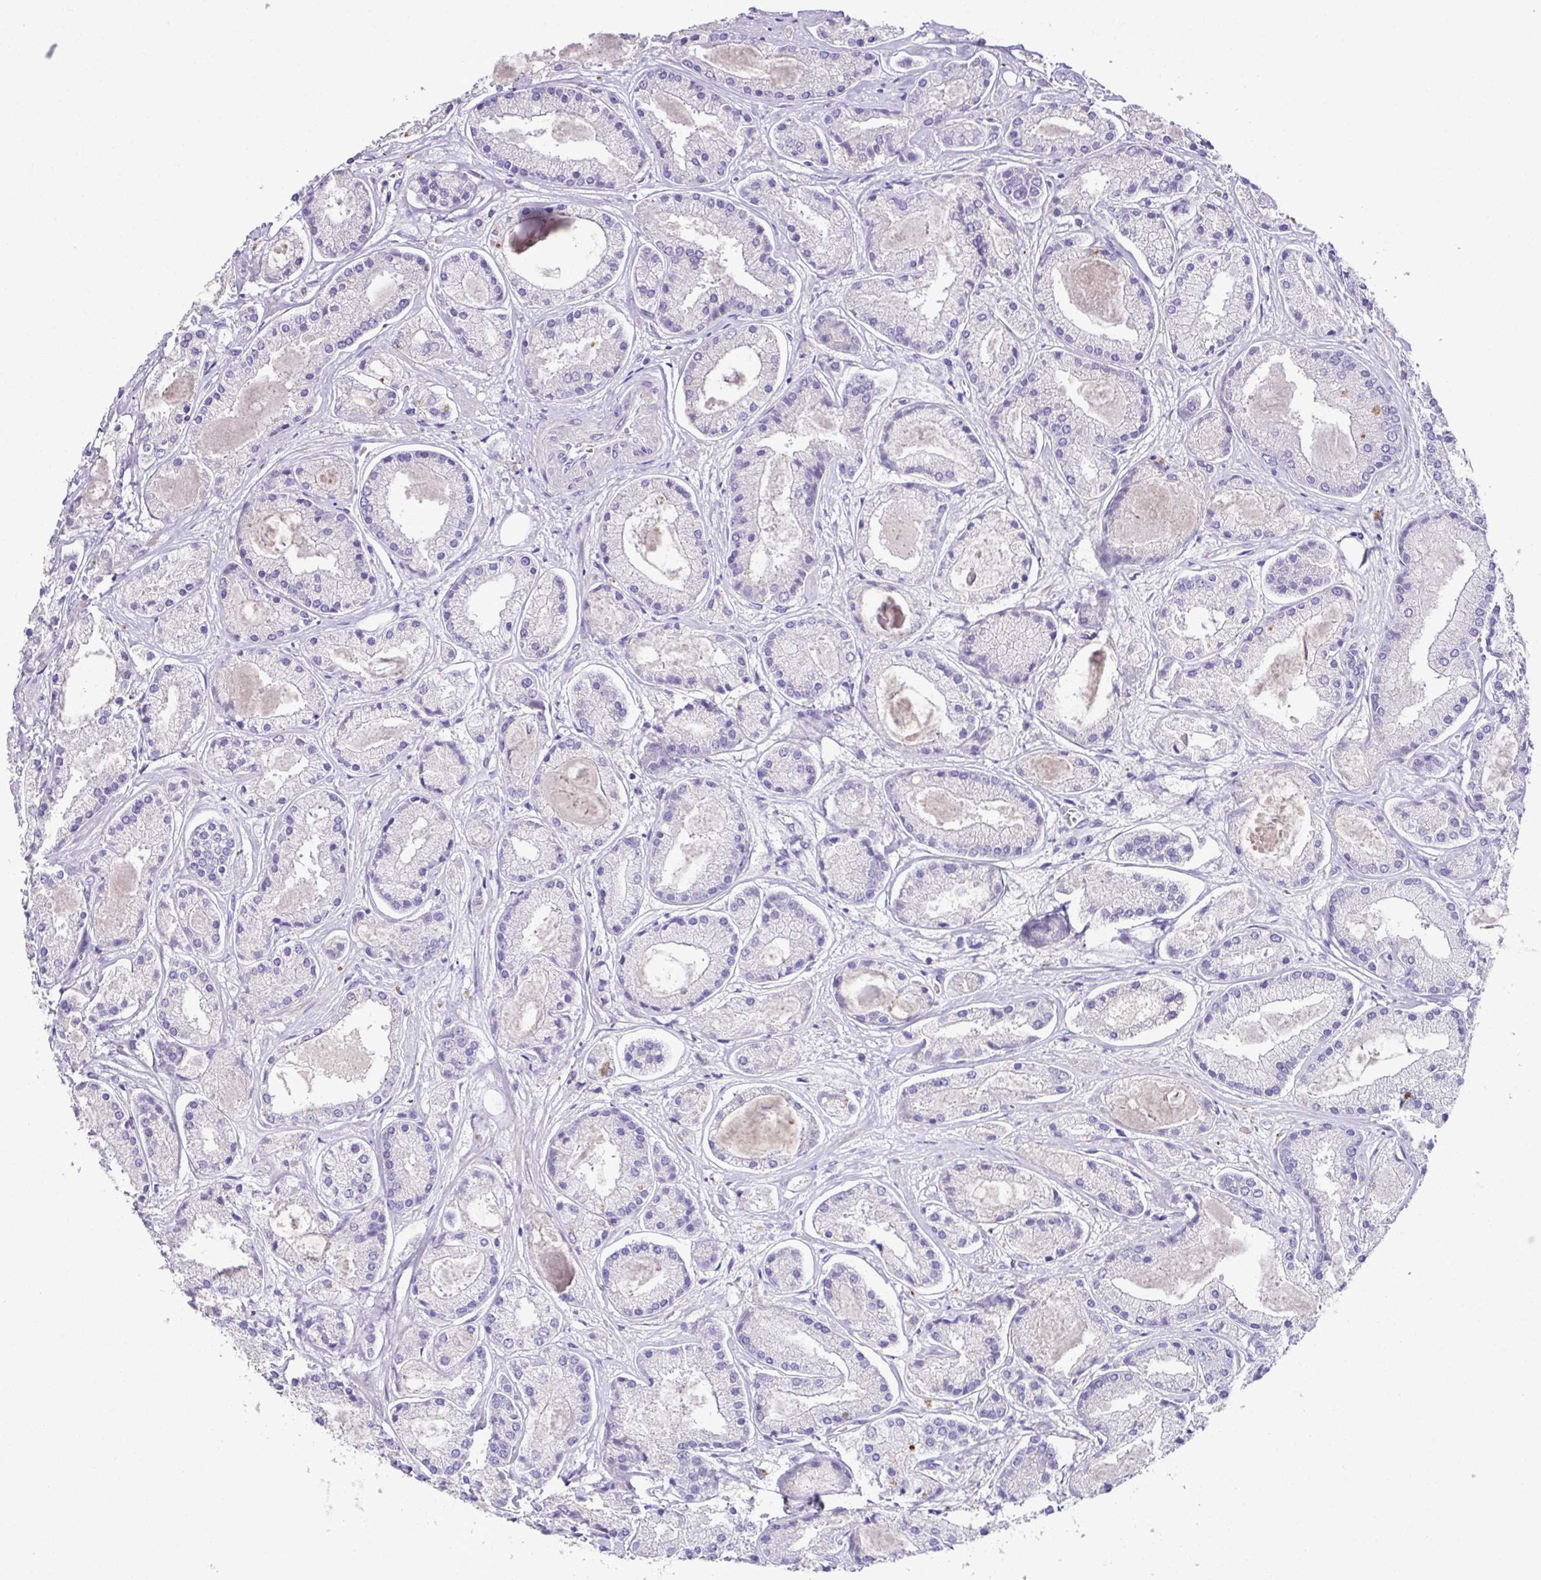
{"staining": {"intensity": "negative", "quantity": "none", "location": "none"}, "tissue": "prostate cancer", "cell_type": "Tumor cells", "image_type": "cancer", "snomed": [{"axis": "morphology", "description": "Adenocarcinoma, High grade"}, {"axis": "topography", "description": "Prostate"}], "caption": "Tumor cells show no significant positivity in prostate cancer (high-grade adenocarcinoma). (DAB immunohistochemistry, high magnification).", "gene": "MARCO", "patient": {"sex": "male", "age": 67}}